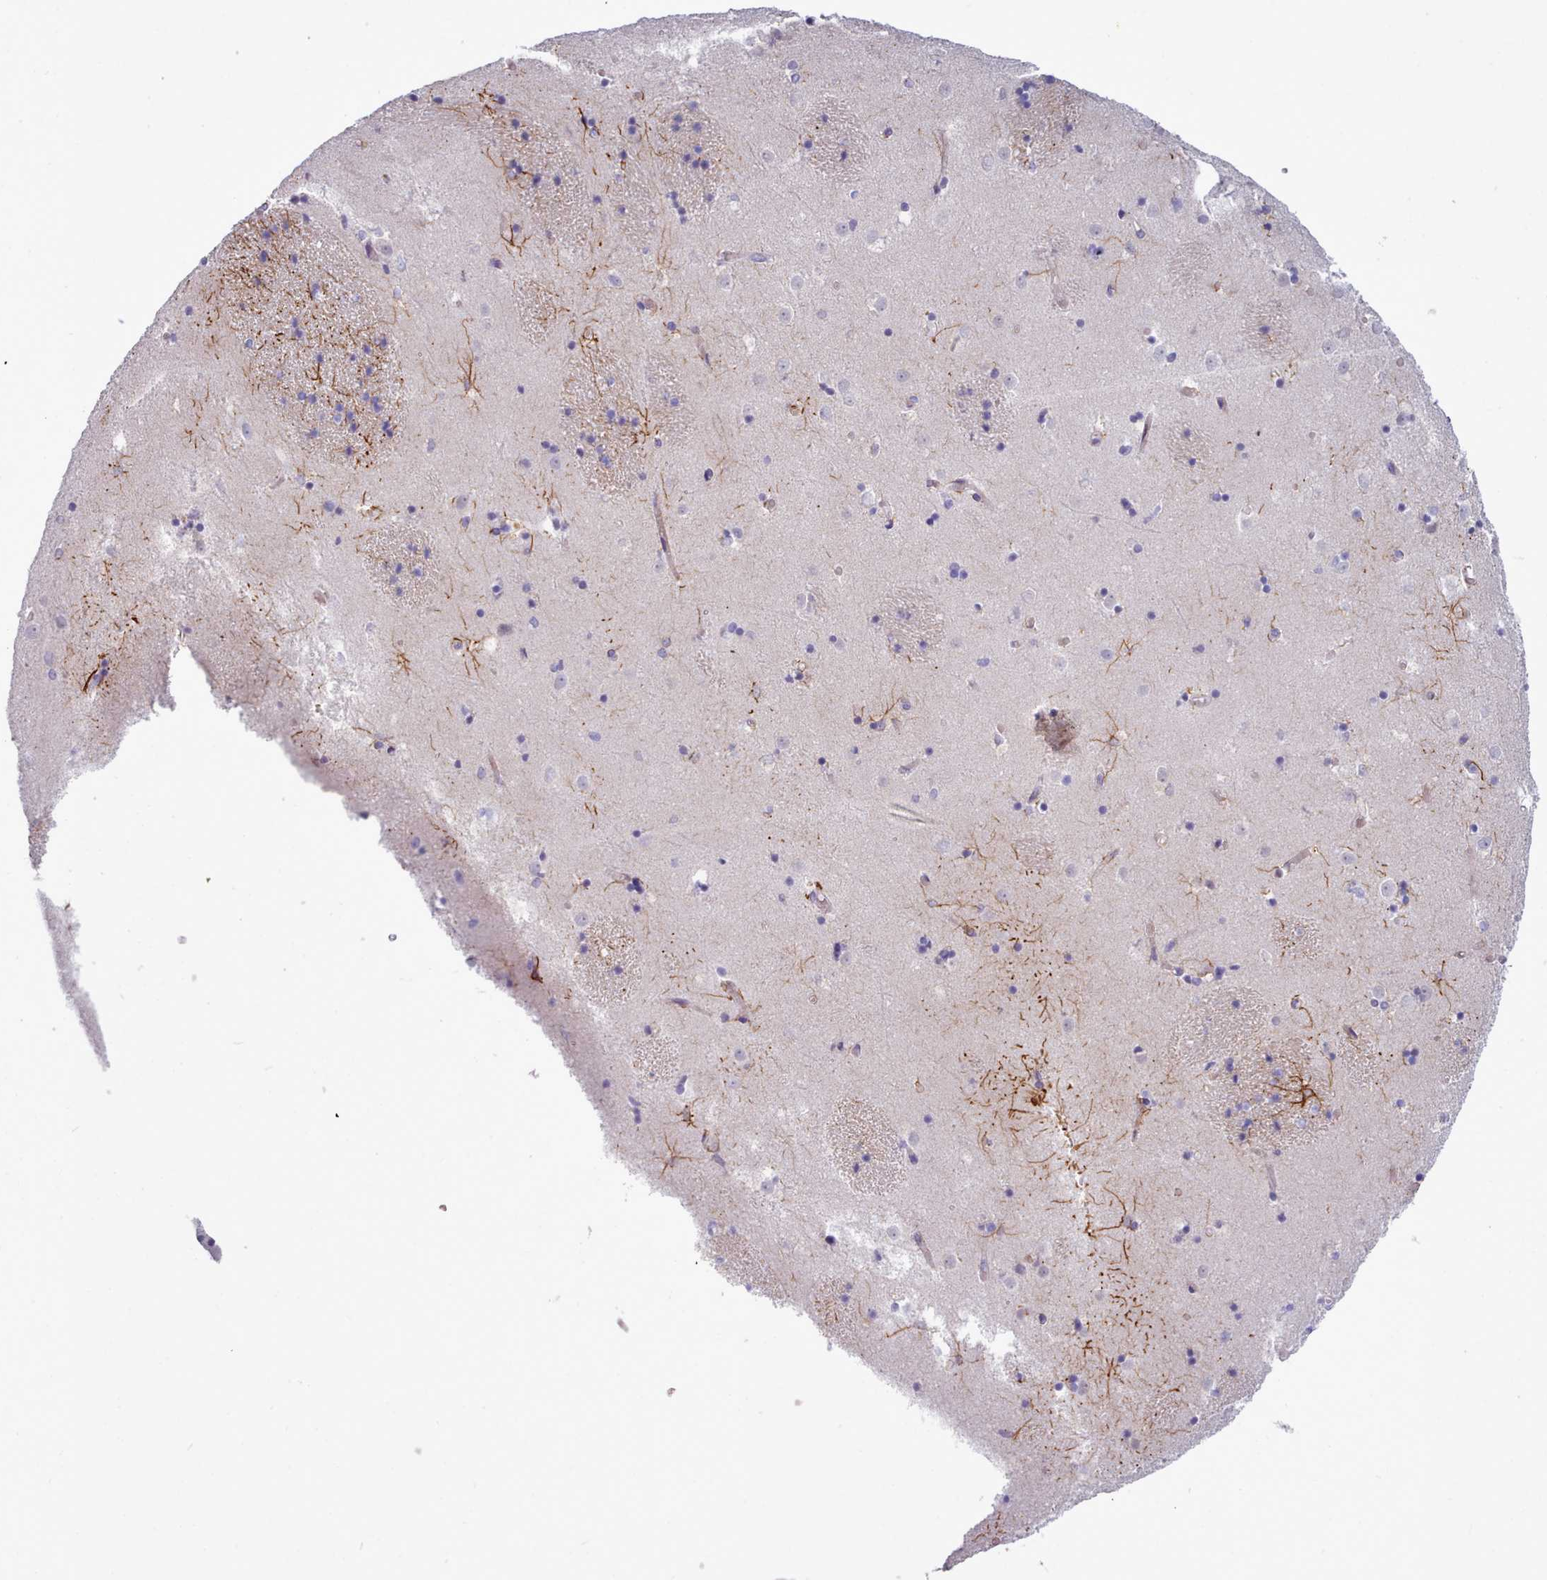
{"staining": {"intensity": "strong", "quantity": "<25%", "location": "cytoplasmic/membranous"}, "tissue": "caudate", "cell_type": "Glial cells", "image_type": "normal", "snomed": [{"axis": "morphology", "description": "Normal tissue, NOS"}, {"axis": "topography", "description": "Lateral ventricle wall"}], "caption": "An image of caudate stained for a protein demonstrates strong cytoplasmic/membranous brown staining in glial cells. Nuclei are stained in blue.", "gene": "NKX1", "patient": {"sex": "female", "age": 52}}